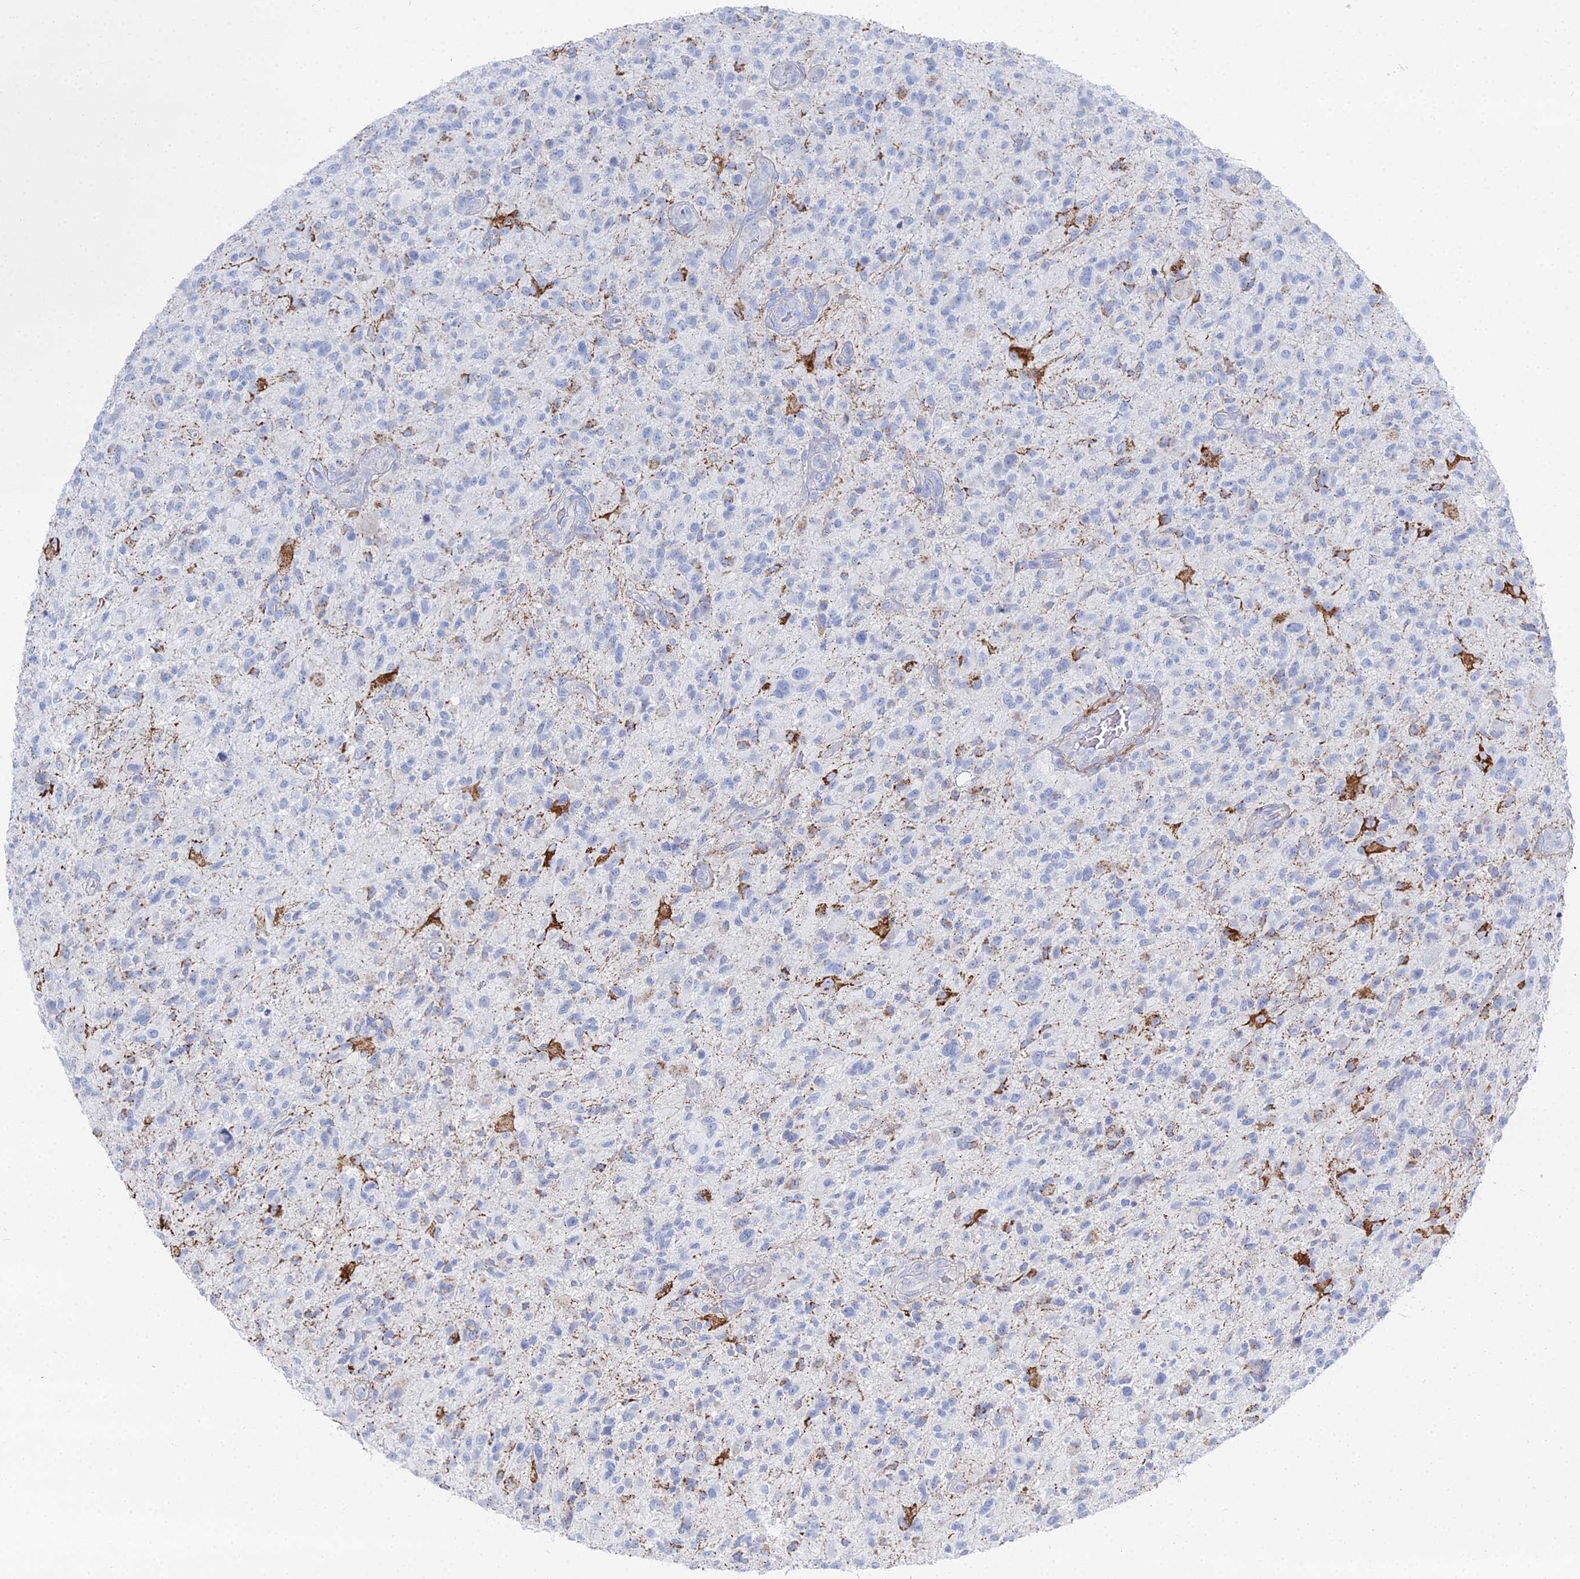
{"staining": {"intensity": "negative", "quantity": "none", "location": "none"}, "tissue": "glioma", "cell_type": "Tumor cells", "image_type": "cancer", "snomed": [{"axis": "morphology", "description": "Glioma, malignant, High grade"}, {"axis": "topography", "description": "Brain"}], "caption": "Tumor cells show no significant staining in glioma.", "gene": "DHX34", "patient": {"sex": "male", "age": 47}}